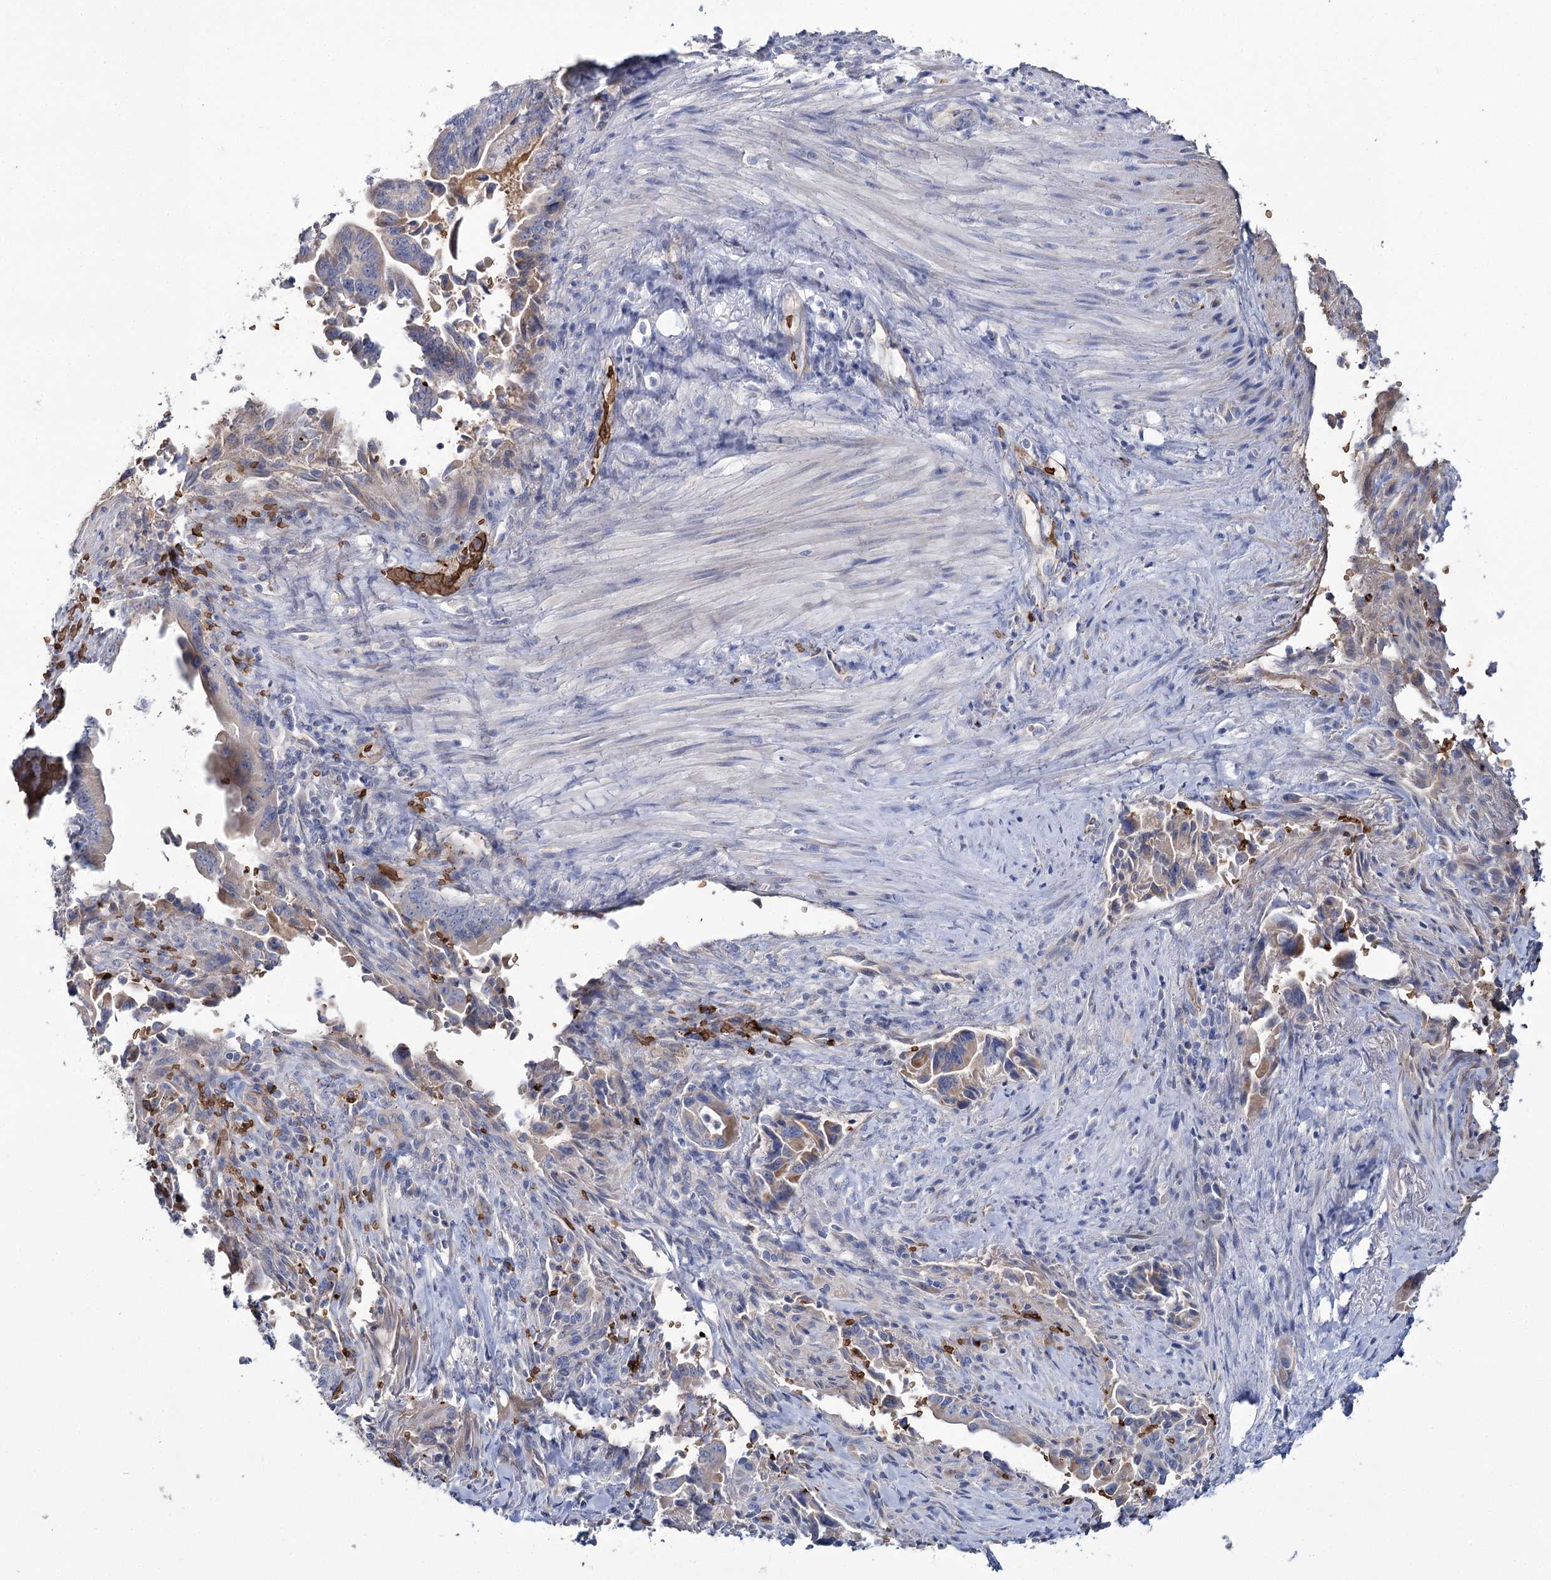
{"staining": {"intensity": "negative", "quantity": "none", "location": "none"}, "tissue": "pancreatic cancer", "cell_type": "Tumor cells", "image_type": "cancer", "snomed": [{"axis": "morphology", "description": "Adenocarcinoma, NOS"}, {"axis": "topography", "description": "Pancreas"}], "caption": "The photomicrograph demonstrates no staining of tumor cells in adenocarcinoma (pancreatic).", "gene": "GBF1", "patient": {"sex": "male", "age": 70}}